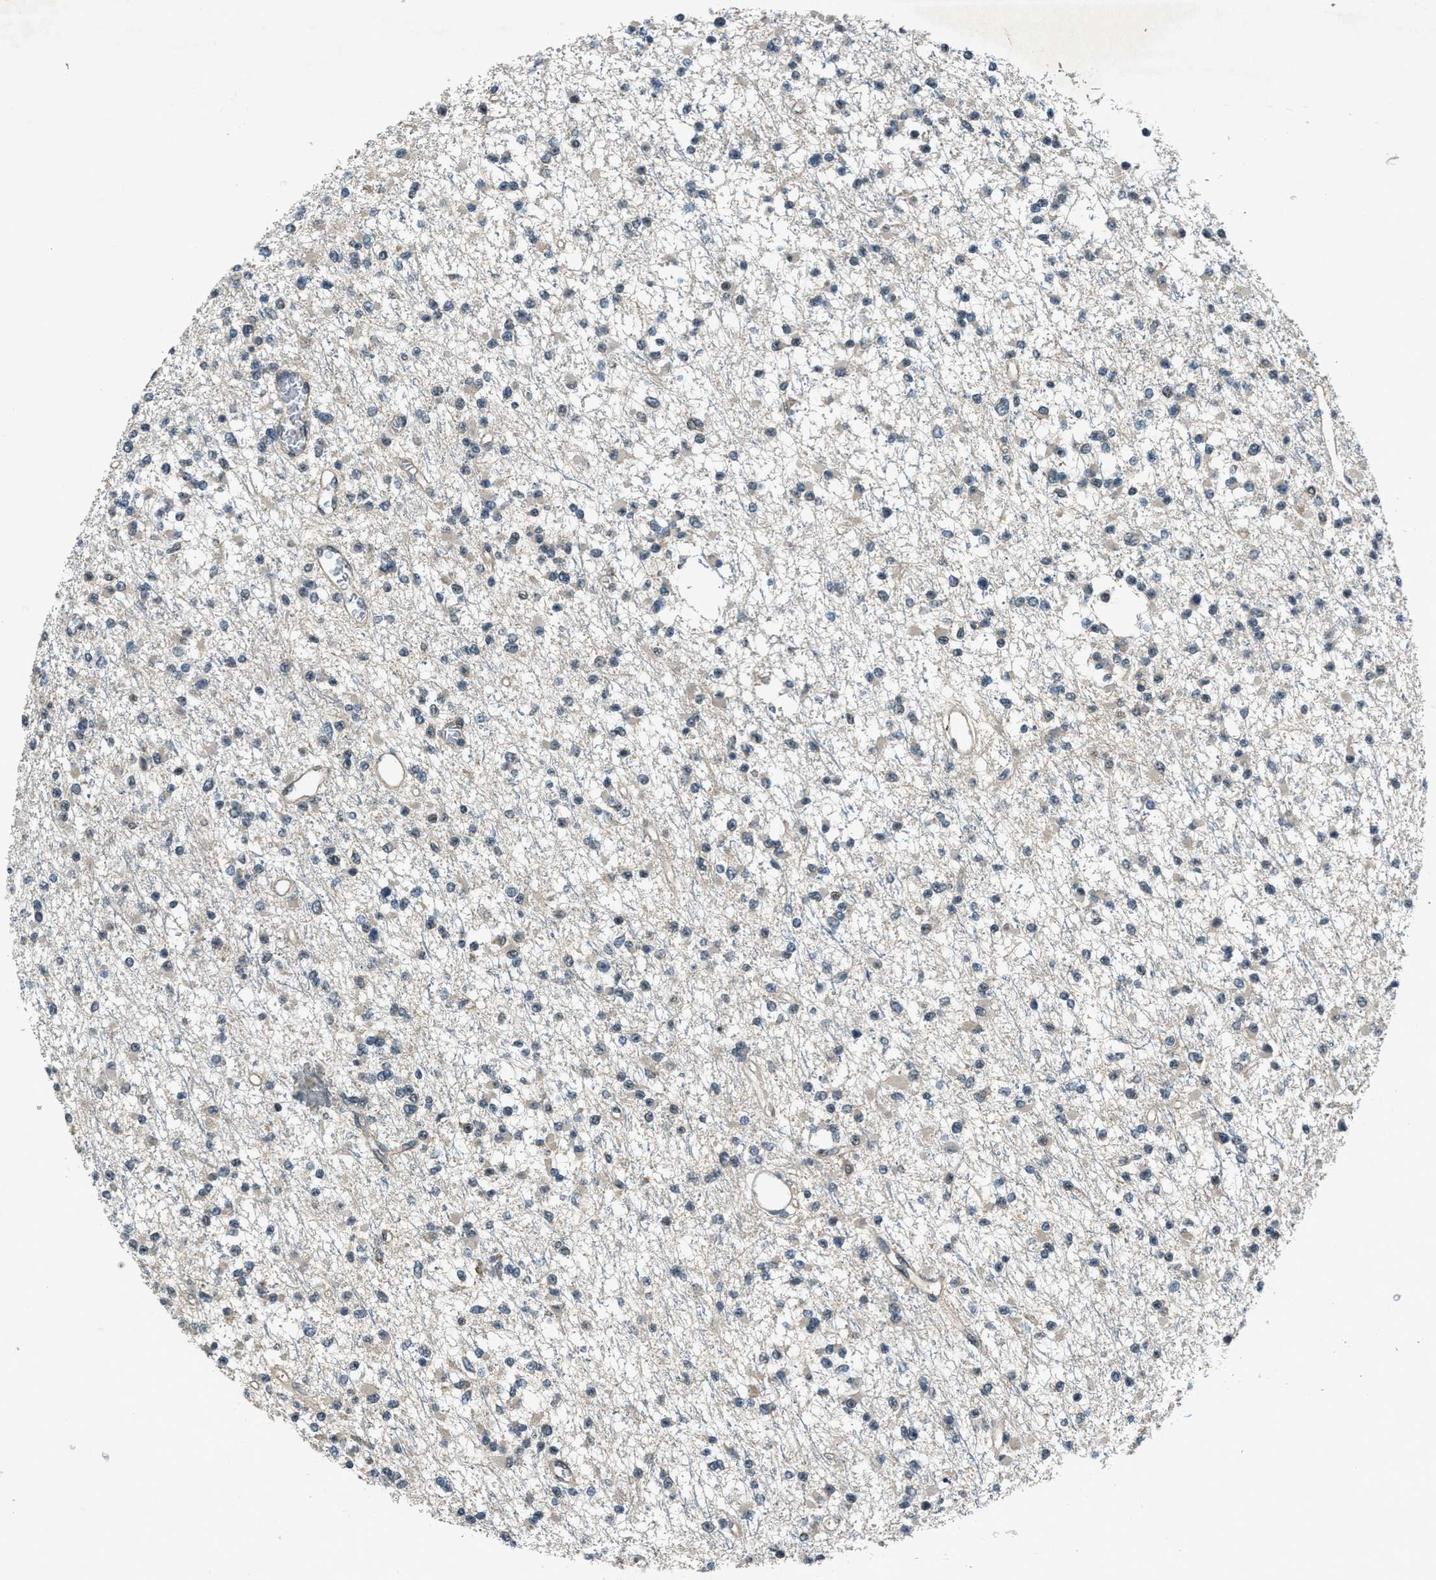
{"staining": {"intensity": "negative", "quantity": "none", "location": "none"}, "tissue": "glioma", "cell_type": "Tumor cells", "image_type": "cancer", "snomed": [{"axis": "morphology", "description": "Glioma, malignant, Low grade"}, {"axis": "topography", "description": "Brain"}], "caption": "This micrograph is of glioma stained with immunohistochemistry (IHC) to label a protein in brown with the nuclei are counter-stained blue. There is no positivity in tumor cells.", "gene": "DUSP6", "patient": {"sex": "female", "age": 22}}